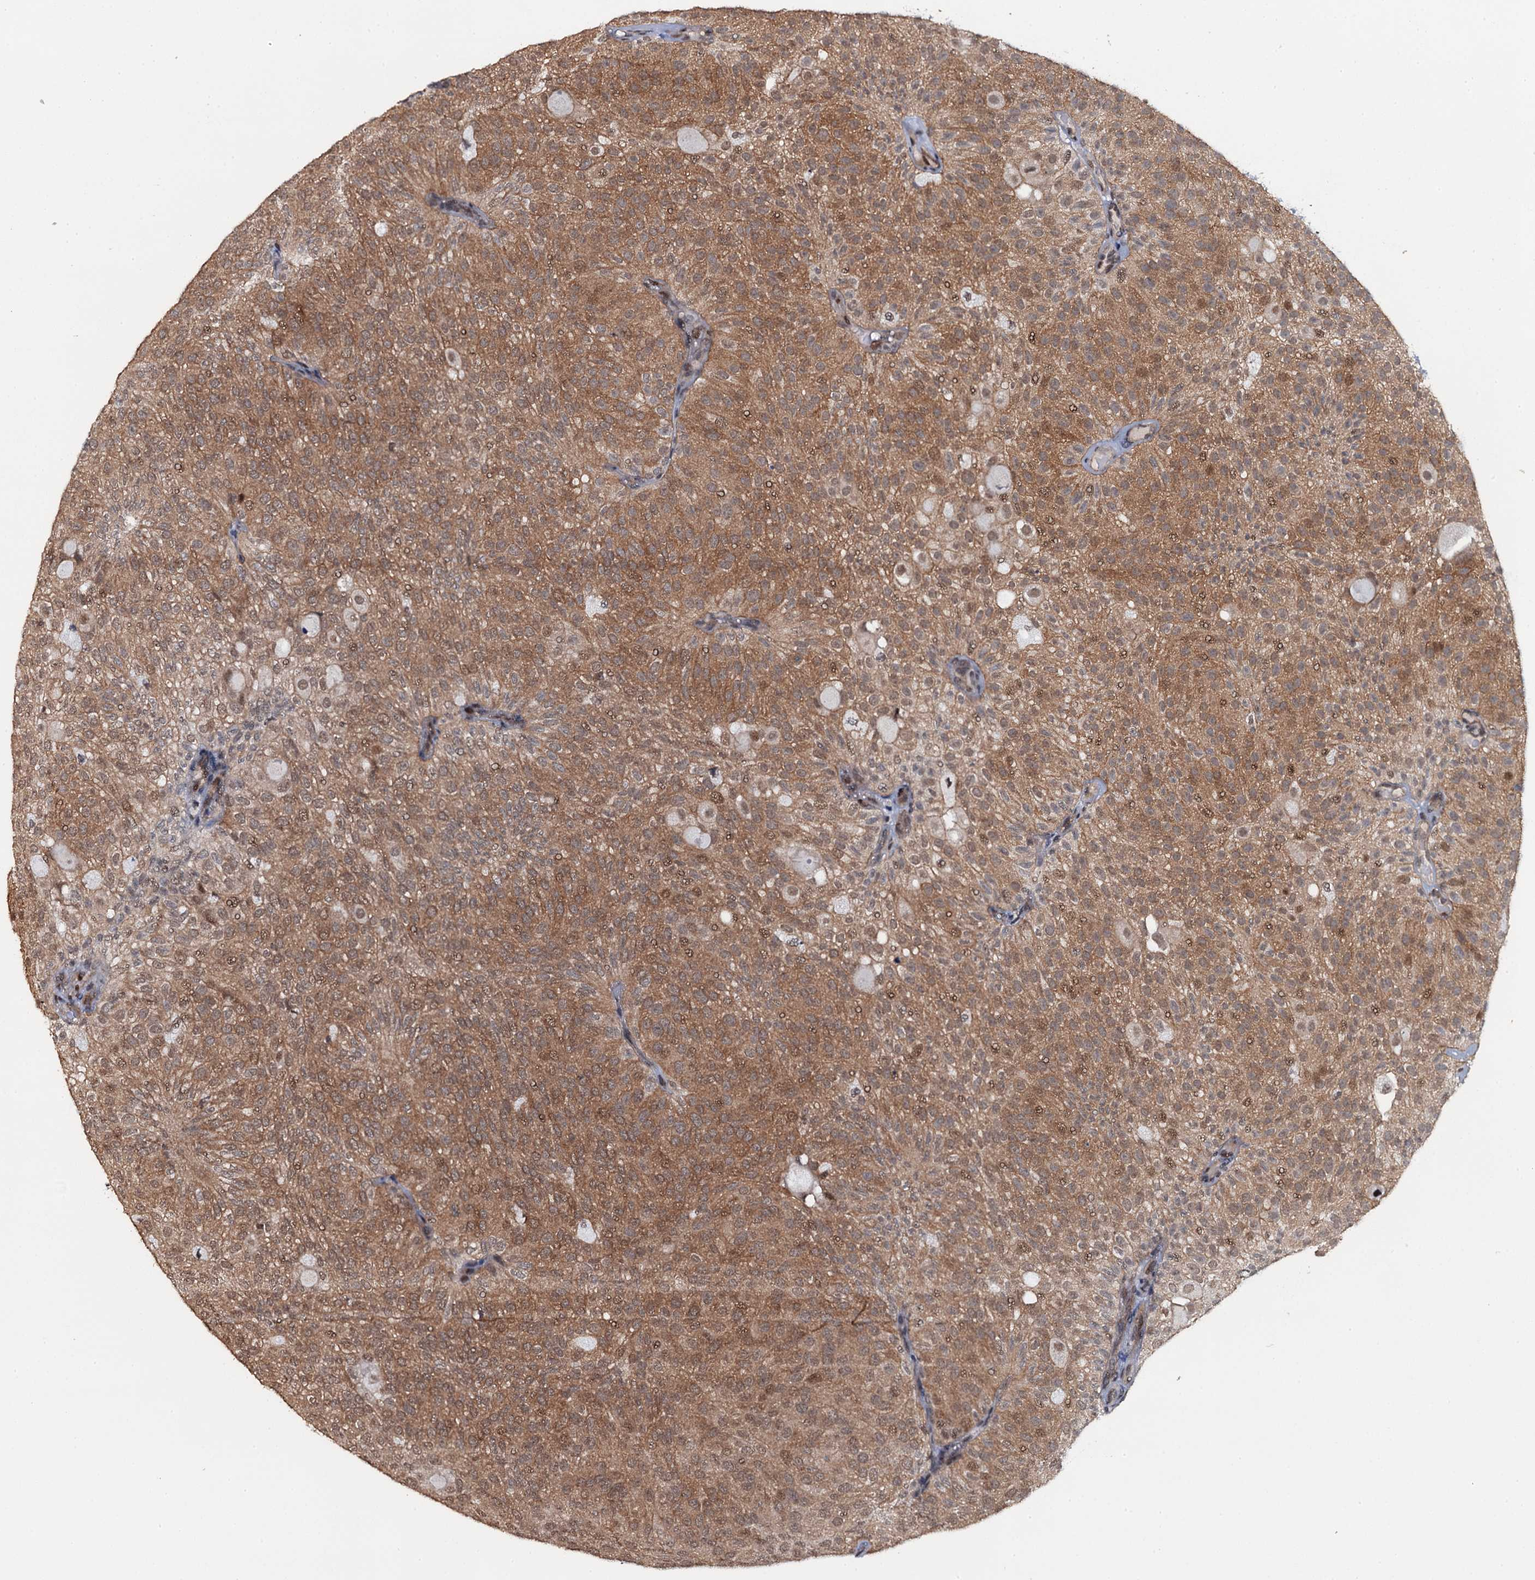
{"staining": {"intensity": "moderate", "quantity": ">75%", "location": "cytoplasmic/membranous,nuclear"}, "tissue": "urothelial cancer", "cell_type": "Tumor cells", "image_type": "cancer", "snomed": [{"axis": "morphology", "description": "Urothelial carcinoma, Low grade"}, {"axis": "topography", "description": "Urinary bladder"}], "caption": "DAB immunohistochemical staining of urothelial cancer displays moderate cytoplasmic/membranous and nuclear protein positivity in about >75% of tumor cells.", "gene": "SH2D4B", "patient": {"sex": "male", "age": 78}}